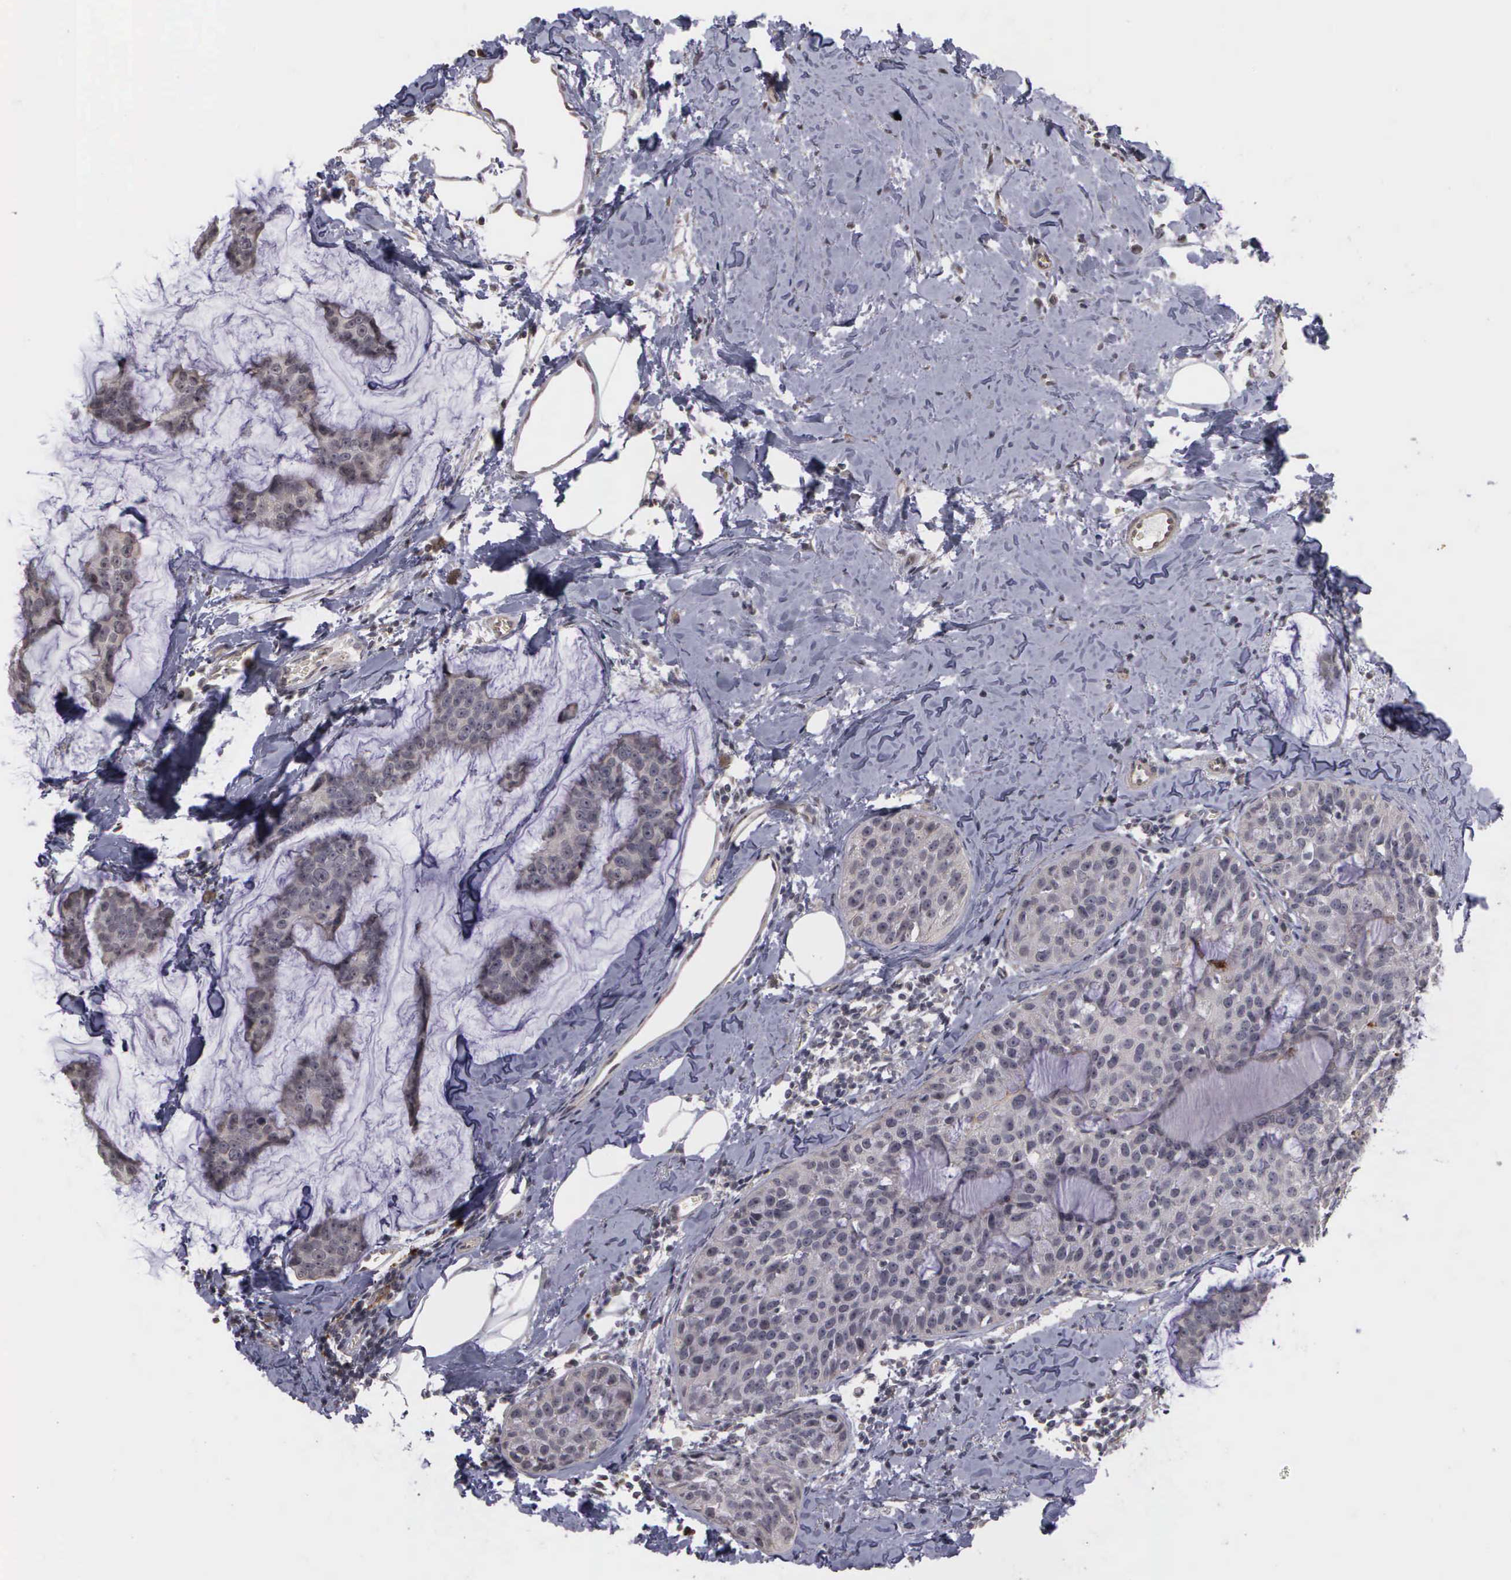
{"staining": {"intensity": "weak", "quantity": "25%-75%", "location": "nuclear"}, "tissue": "breast cancer", "cell_type": "Tumor cells", "image_type": "cancer", "snomed": [{"axis": "morphology", "description": "Normal tissue, NOS"}, {"axis": "morphology", "description": "Duct carcinoma"}, {"axis": "topography", "description": "Breast"}], "caption": "Invasive ductal carcinoma (breast) stained with immunohistochemistry demonstrates weak nuclear positivity in approximately 25%-75% of tumor cells. Nuclei are stained in blue.", "gene": "MMP9", "patient": {"sex": "female", "age": 50}}